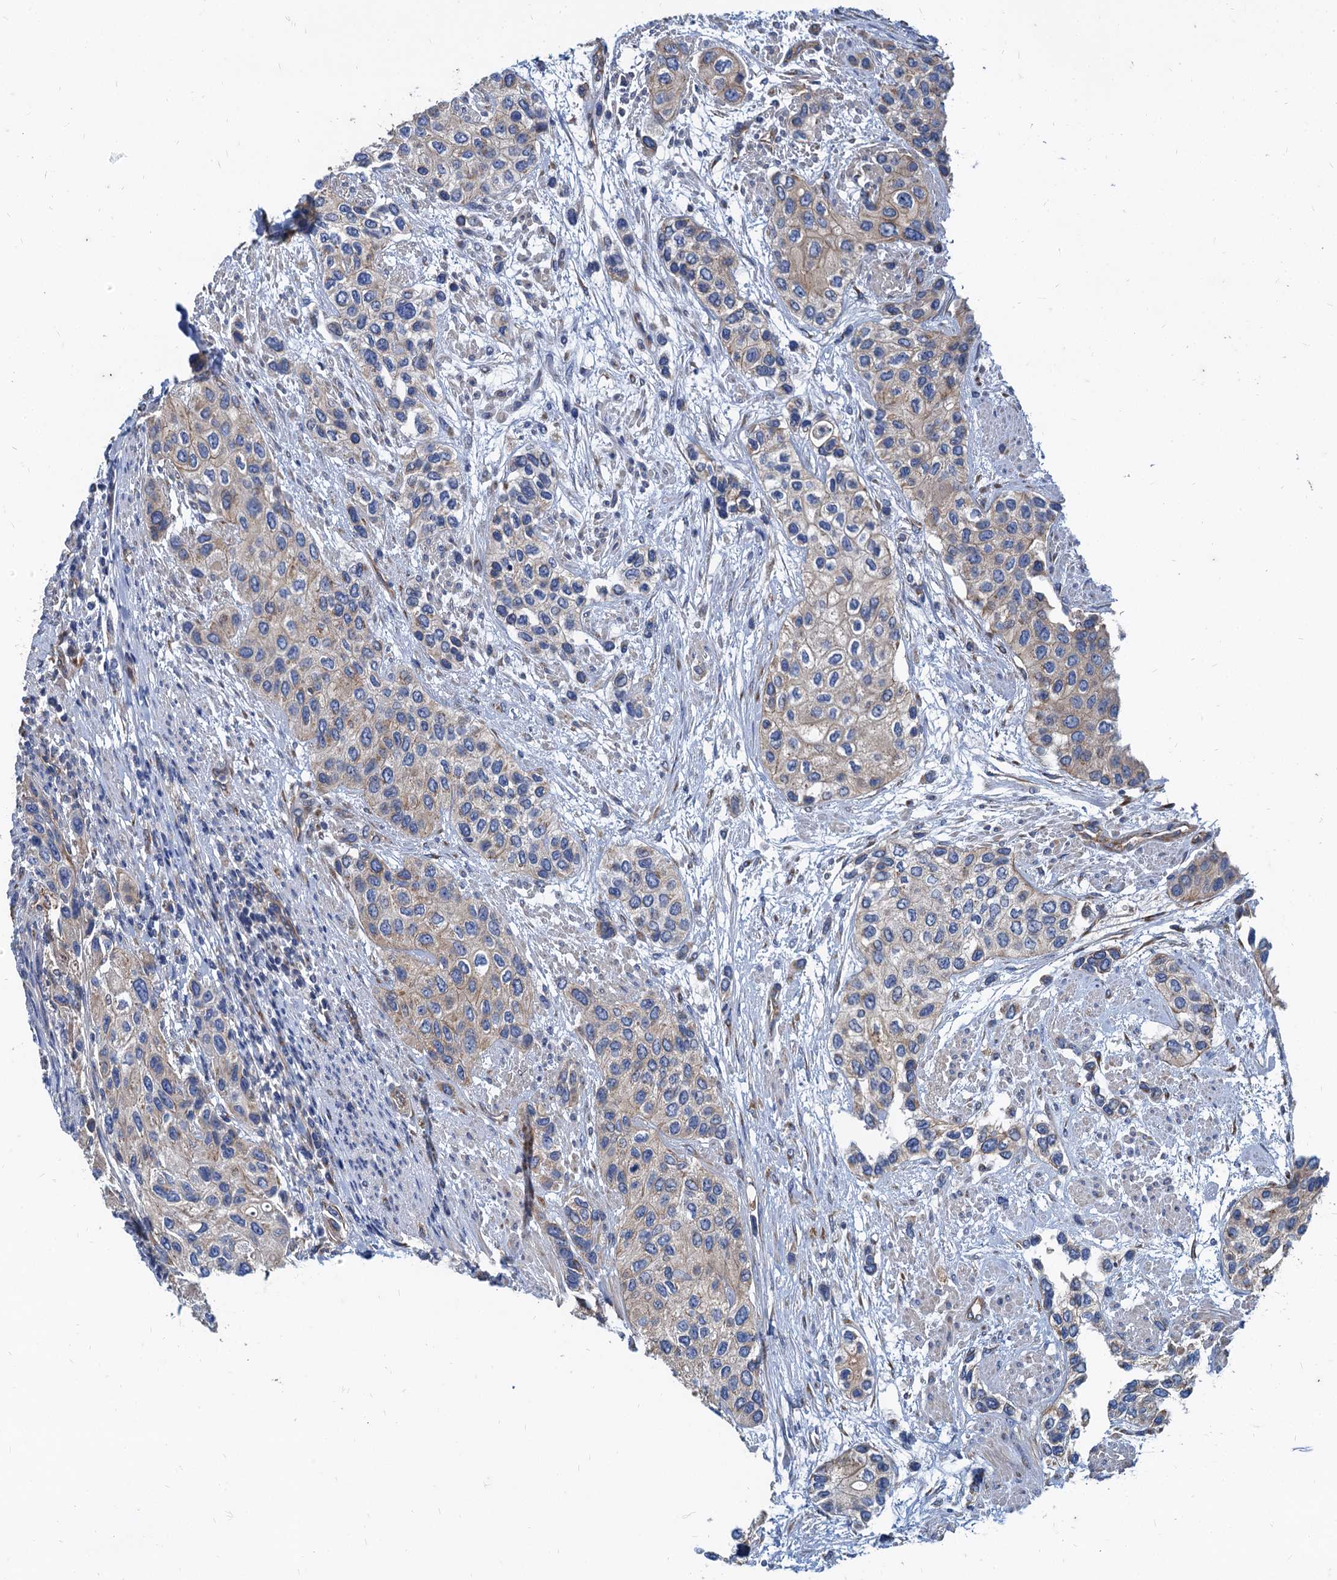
{"staining": {"intensity": "weak", "quantity": ">75%", "location": "cytoplasmic/membranous"}, "tissue": "urothelial cancer", "cell_type": "Tumor cells", "image_type": "cancer", "snomed": [{"axis": "morphology", "description": "Normal tissue, NOS"}, {"axis": "morphology", "description": "Urothelial carcinoma, High grade"}, {"axis": "topography", "description": "Vascular tissue"}, {"axis": "topography", "description": "Urinary bladder"}], "caption": "About >75% of tumor cells in urothelial cancer demonstrate weak cytoplasmic/membranous protein positivity as visualized by brown immunohistochemical staining.", "gene": "NGRN", "patient": {"sex": "female", "age": 56}}